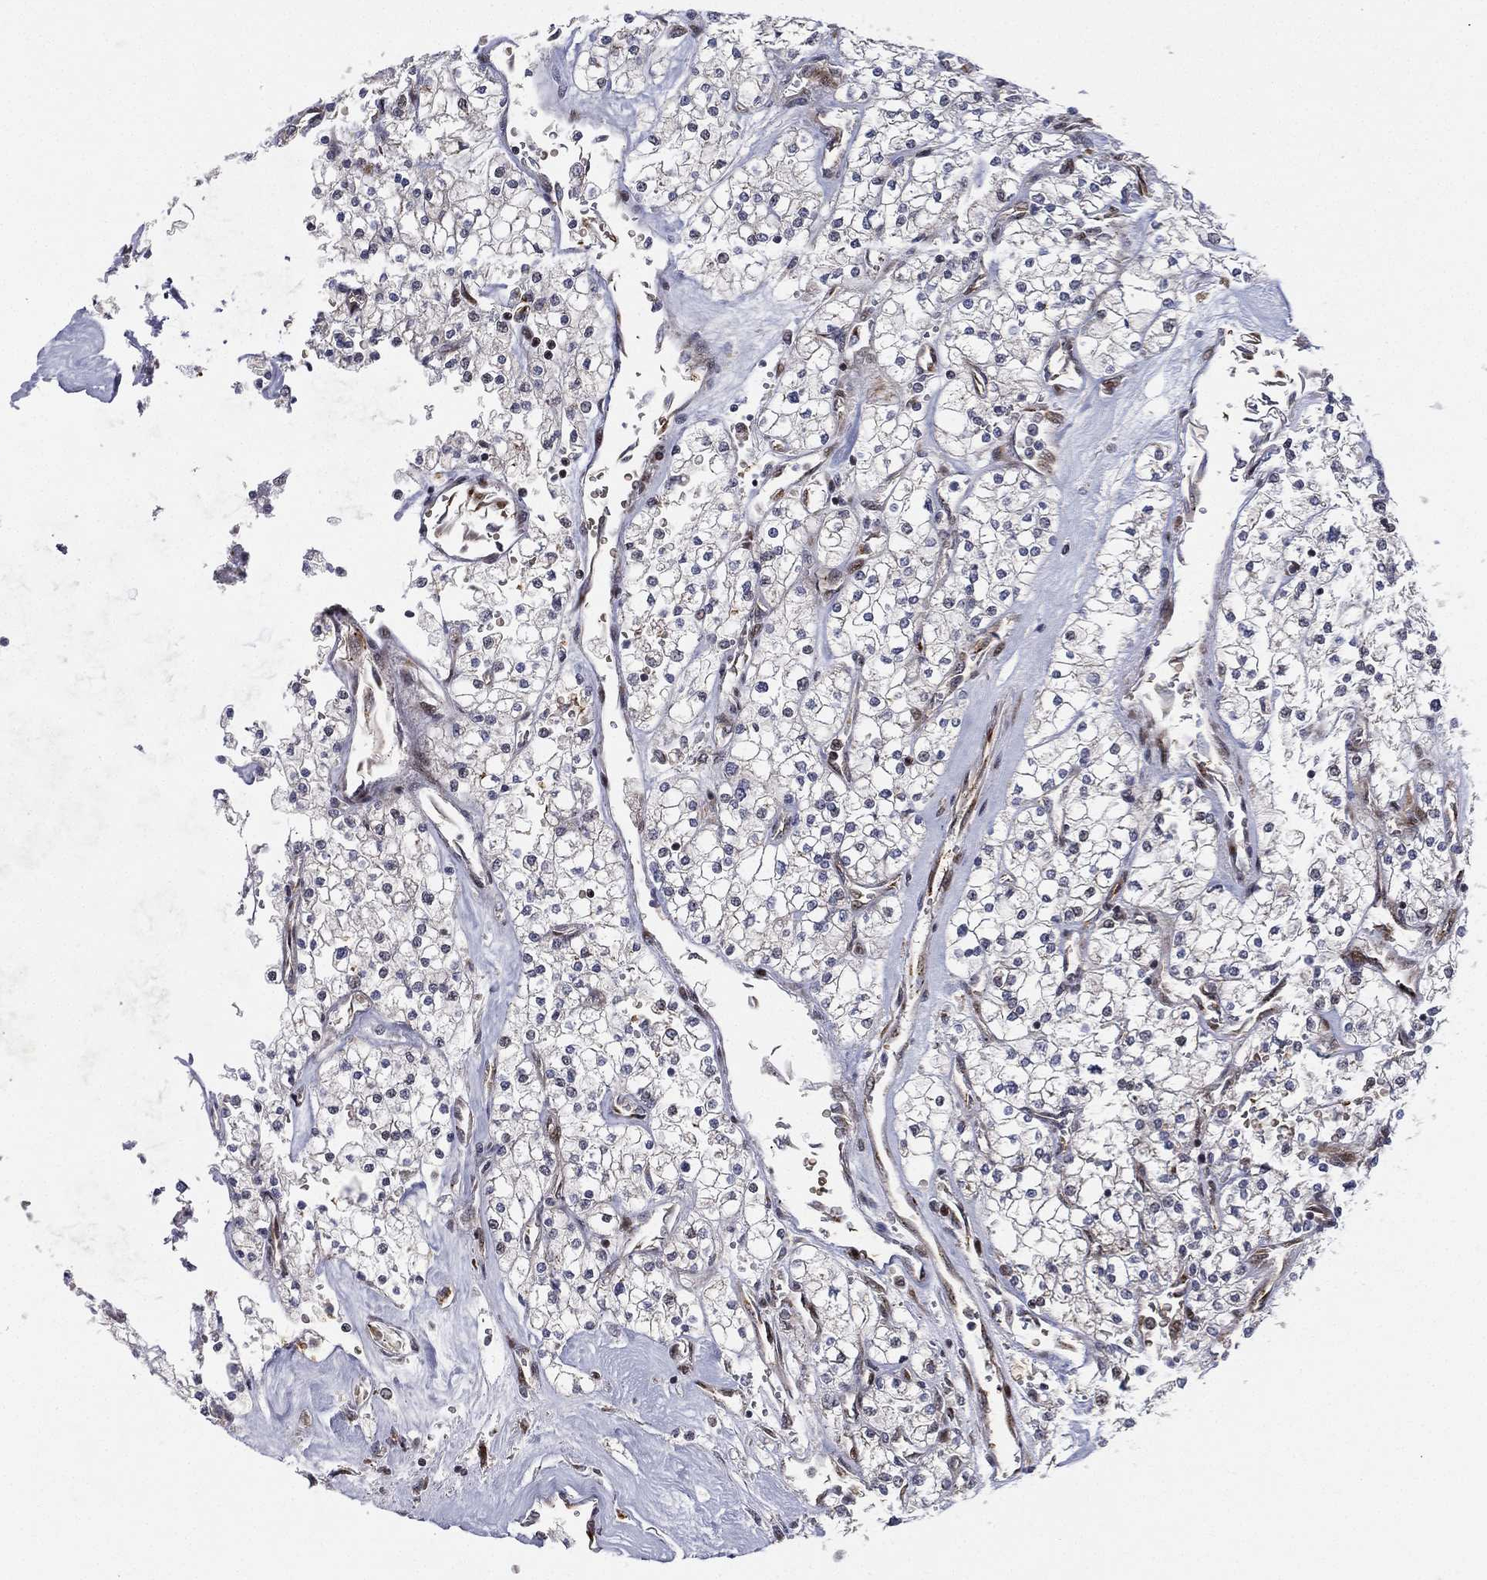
{"staining": {"intensity": "negative", "quantity": "none", "location": "none"}, "tissue": "renal cancer", "cell_type": "Tumor cells", "image_type": "cancer", "snomed": [{"axis": "morphology", "description": "Adenocarcinoma, NOS"}, {"axis": "topography", "description": "Kidney"}], "caption": "Immunohistochemical staining of adenocarcinoma (renal) shows no significant positivity in tumor cells.", "gene": "VHL", "patient": {"sex": "male", "age": 80}}